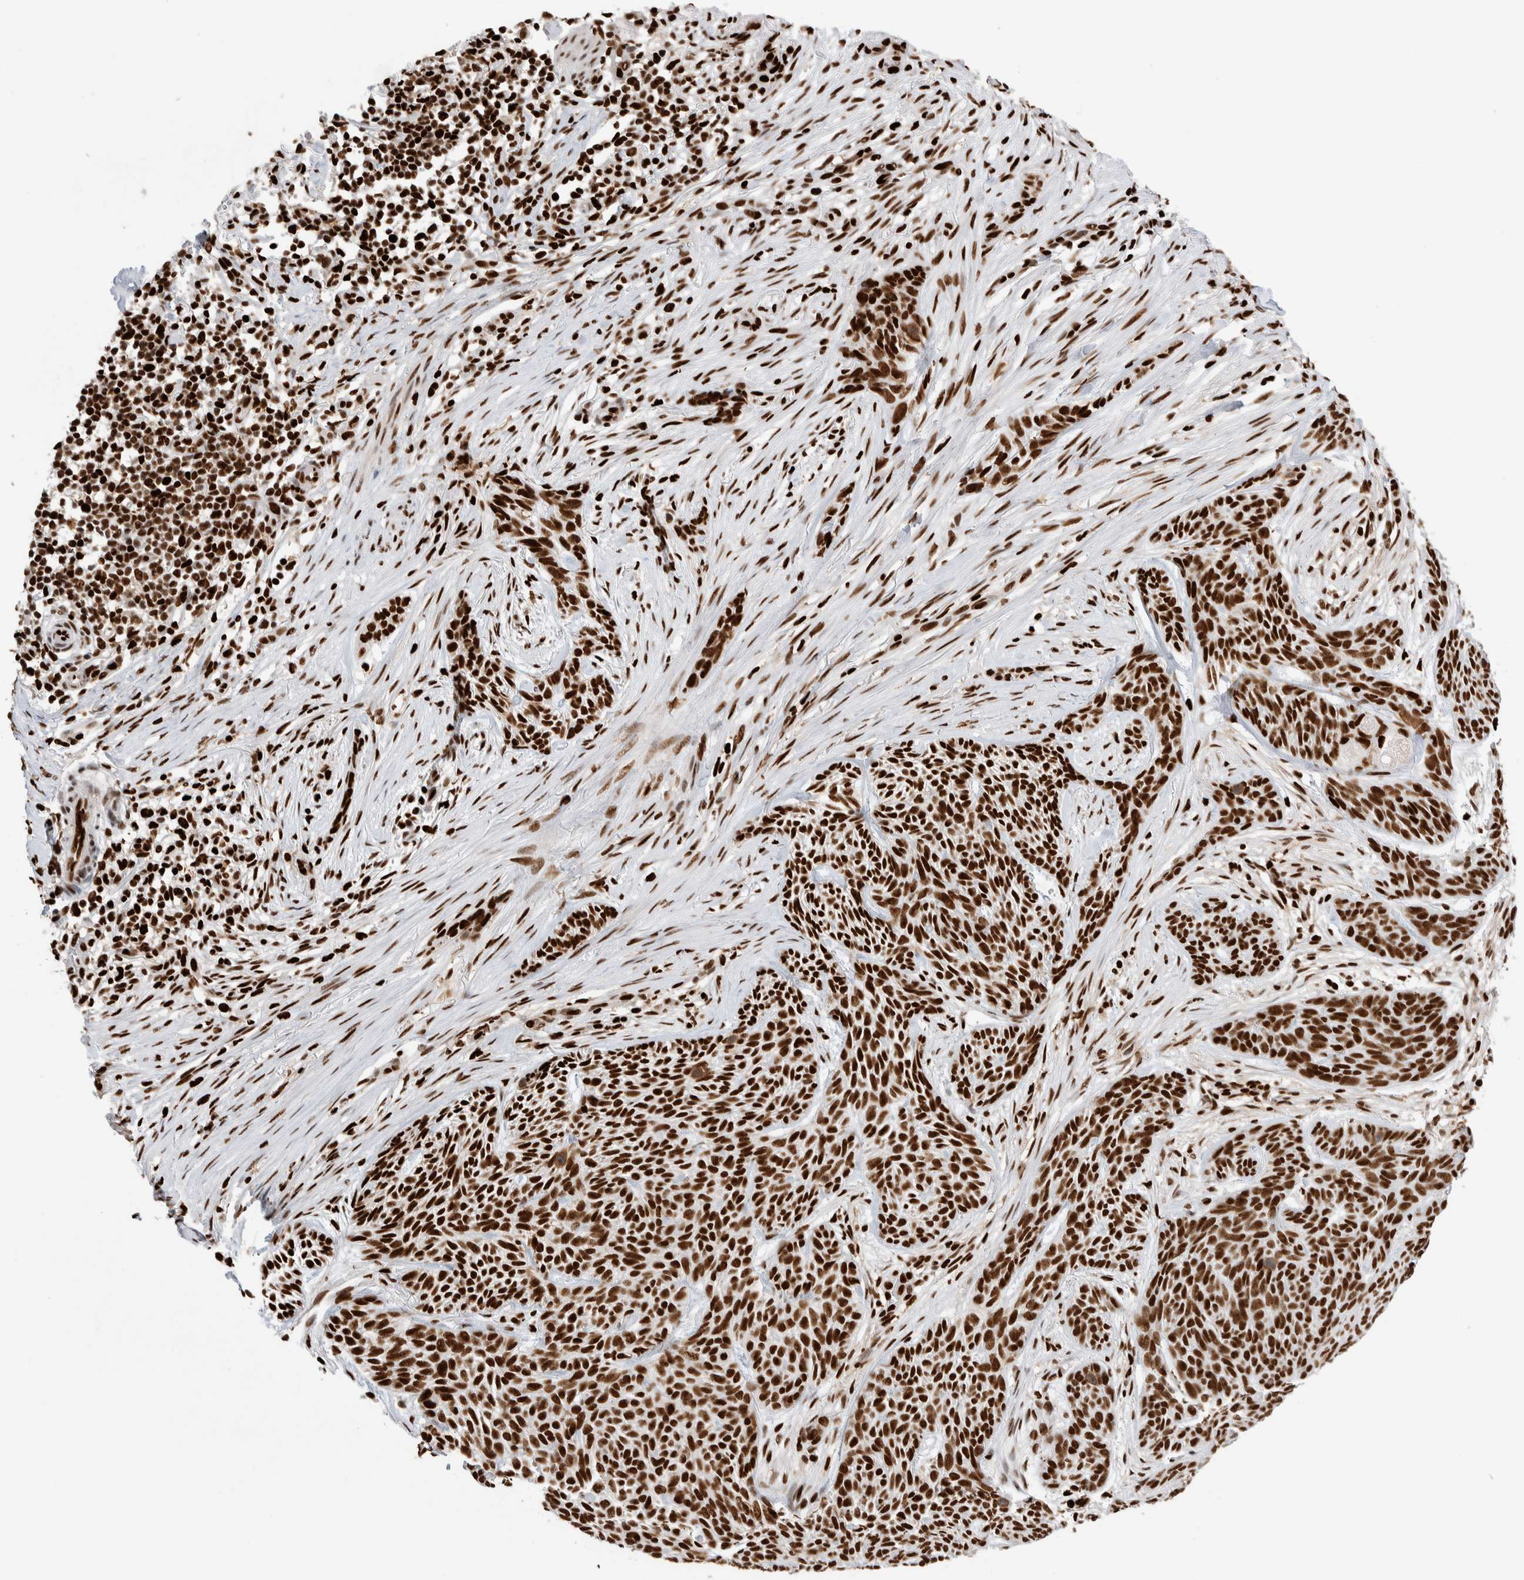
{"staining": {"intensity": "strong", "quantity": ">75%", "location": "nuclear"}, "tissue": "skin cancer", "cell_type": "Tumor cells", "image_type": "cancer", "snomed": [{"axis": "morphology", "description": "Basal cell carcinoma"}, {"axis": "topography", "description": "Skin"}], "caption": "IHC of basal cell carcinoma (skin) displays high levels of strong nuclear staining in about >75% of tumor cells.", "gene": "RNASEK-C17orf49", "patient": {"sex": "female", "age": 59}}